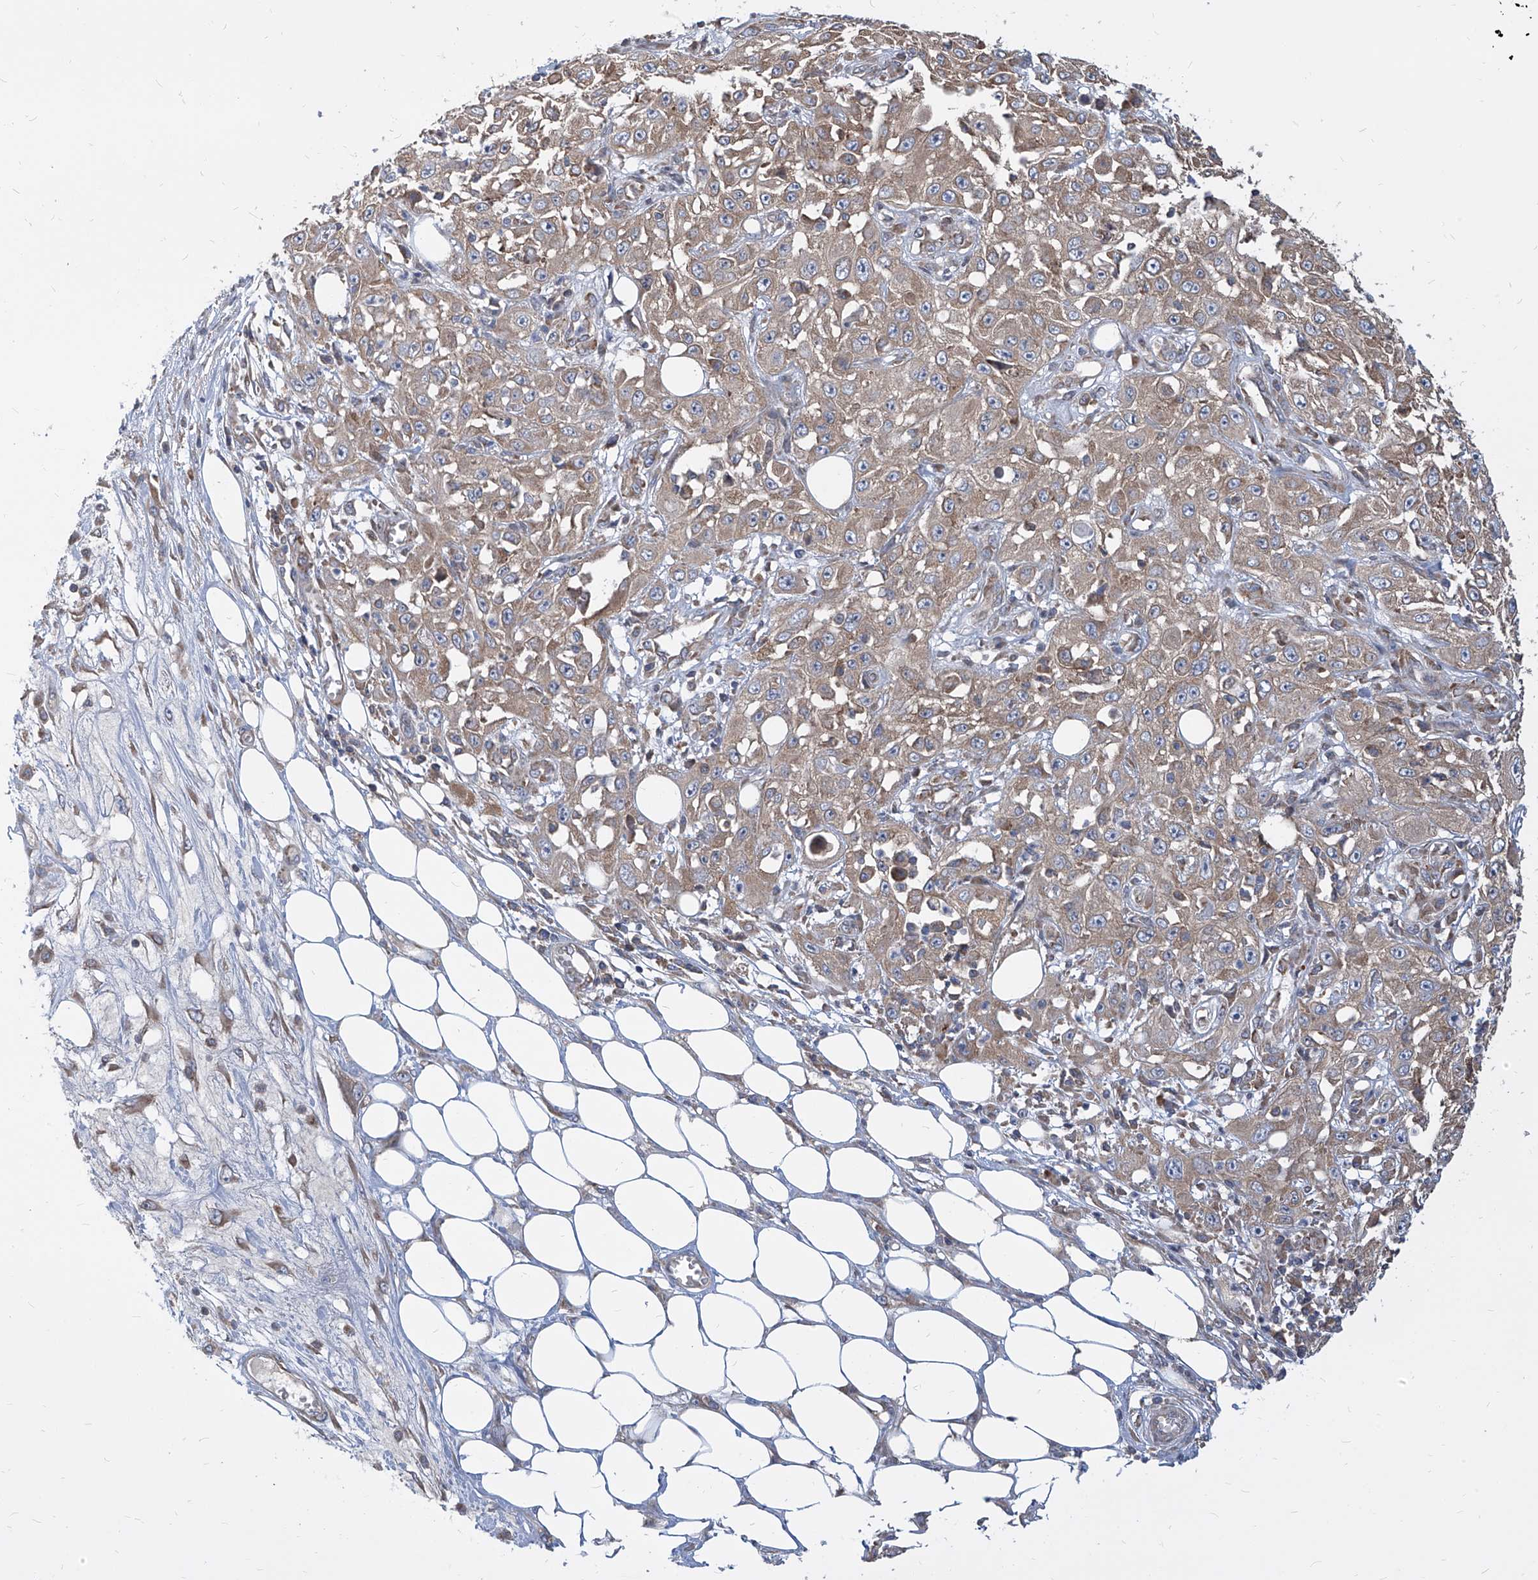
{"staining": {"intensity": "weak", "quantity": ">75%", "location": "cytoplasmic/membranous"}, "tissue": "skin cancer", "cell_type": "Tumor cells", "image_type": "cancer", "snomed": [{"axis": "morphology", "description": "Squamous cell carcinoma, NOS"}, {"axis": "morphology", "description": "Squamous cell carcinoma, metastatic, NOS"}, {"axis": "topography", "description": "Skin"}, {"axis": "topography", "description": "Lymph node"}], "caption": "The image shows staining of skin cancer (squamous cell carcinoma), revealing weak cytoplasmic/membranous protein positivity (brown color) within tumor cells.", "gene": "FAM83B", "patient": {"sex": "male", "age": 75}}